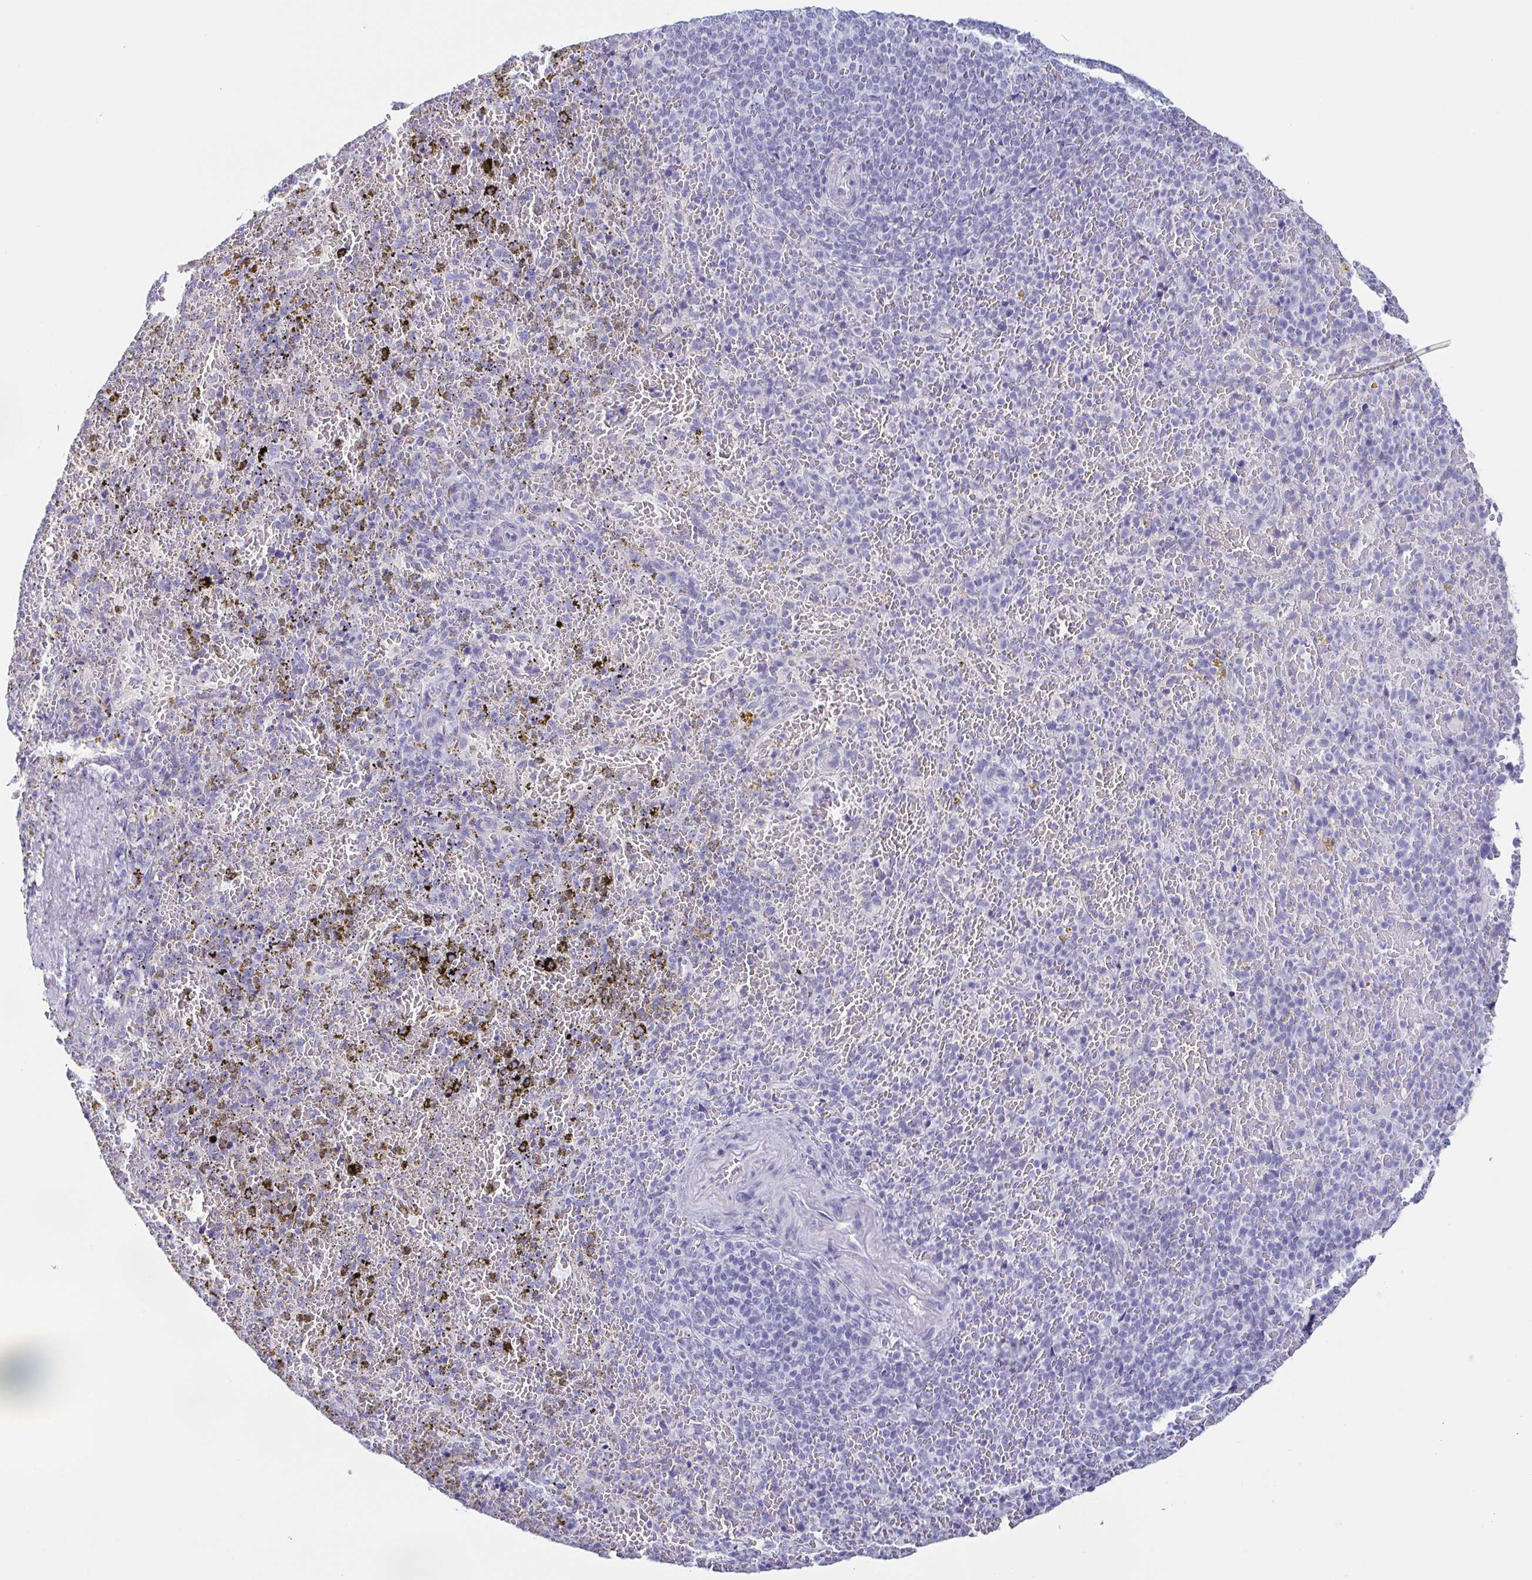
{"staining": {"intensity": "negative", "quantity": "none", "location": "none"}, "tissue": "spleen", "cell_type": "Cells in red pulp", "image_type": "normal", "snomed": [{"axis": "morphology", "description": "Normal tissue, NOS"}, {"axis": "topography", "description": "Spleen"}], "caption": "This is an immunohistochemistry image of unremarkable spleen. There is no staining in cells in red pulp.", "gene": "ENSG00000275778", "patient": {"sex": "female", "age": 50}}